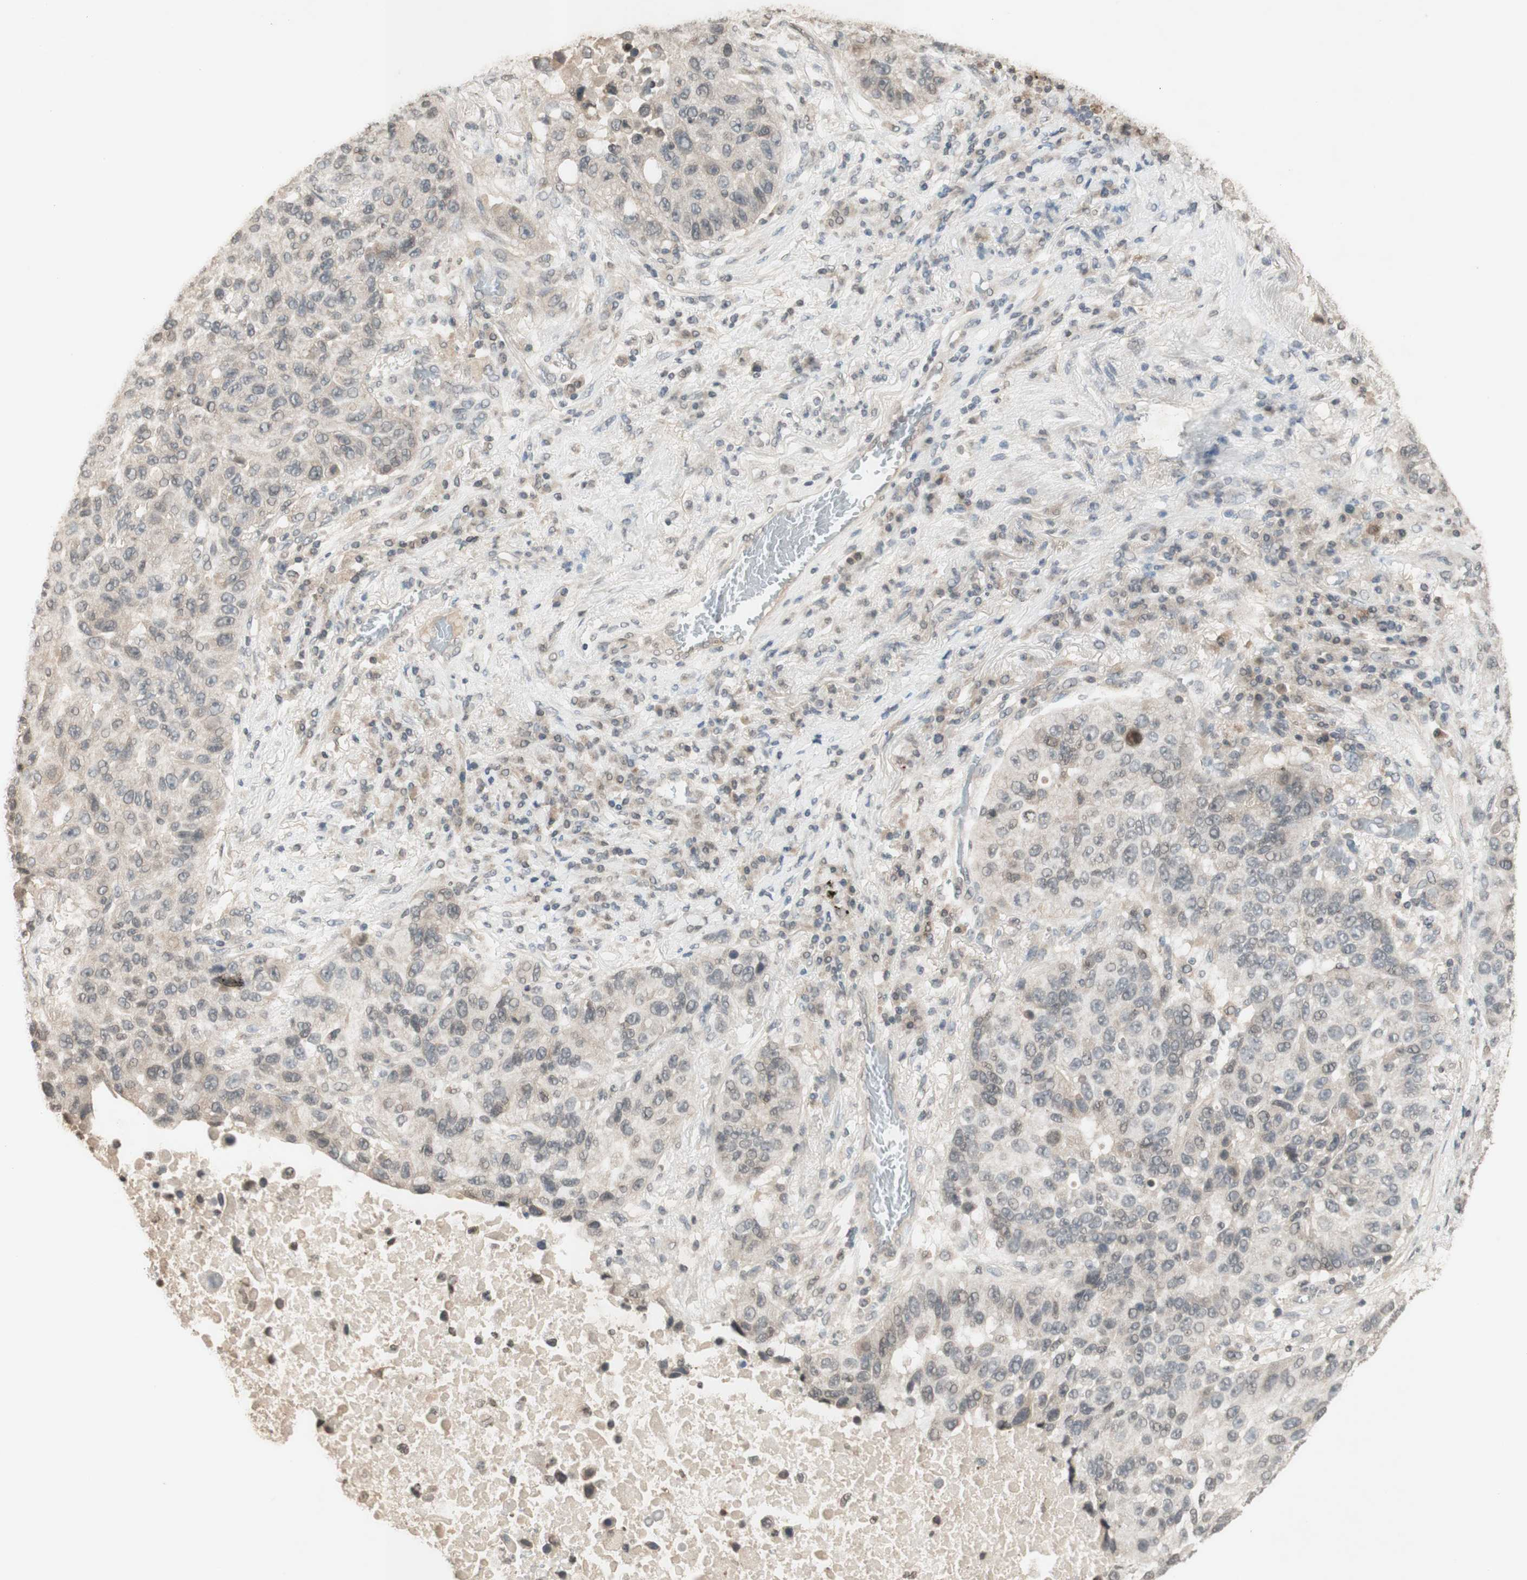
{"staining": {"intensity": "negative", "quantity": "none", "location": "none"}, "tissue": "lung cancer", "cell_type": "Tumor cells", "image_type": "cancer", "snomed": [{"axis": "morphology", "description": "Squamous cell carcinoma, NOS"}, {"axis": "topography", "description": "Lung"}], "caption": "This image is of lung cancer stained with immunohistochemistry to label a protein in brown with the nuclei are counter-stained blue. There is no expression in tumor cells. The staining was performed using DAB (3,3'-diaminobenzidine) to visualize the protein expression in brown, while the nuclei were stained in blue with hematoxylin (Magnification: 20x).", "gene": "GLI1", "patient": {"sex": "male", "age": 57}}